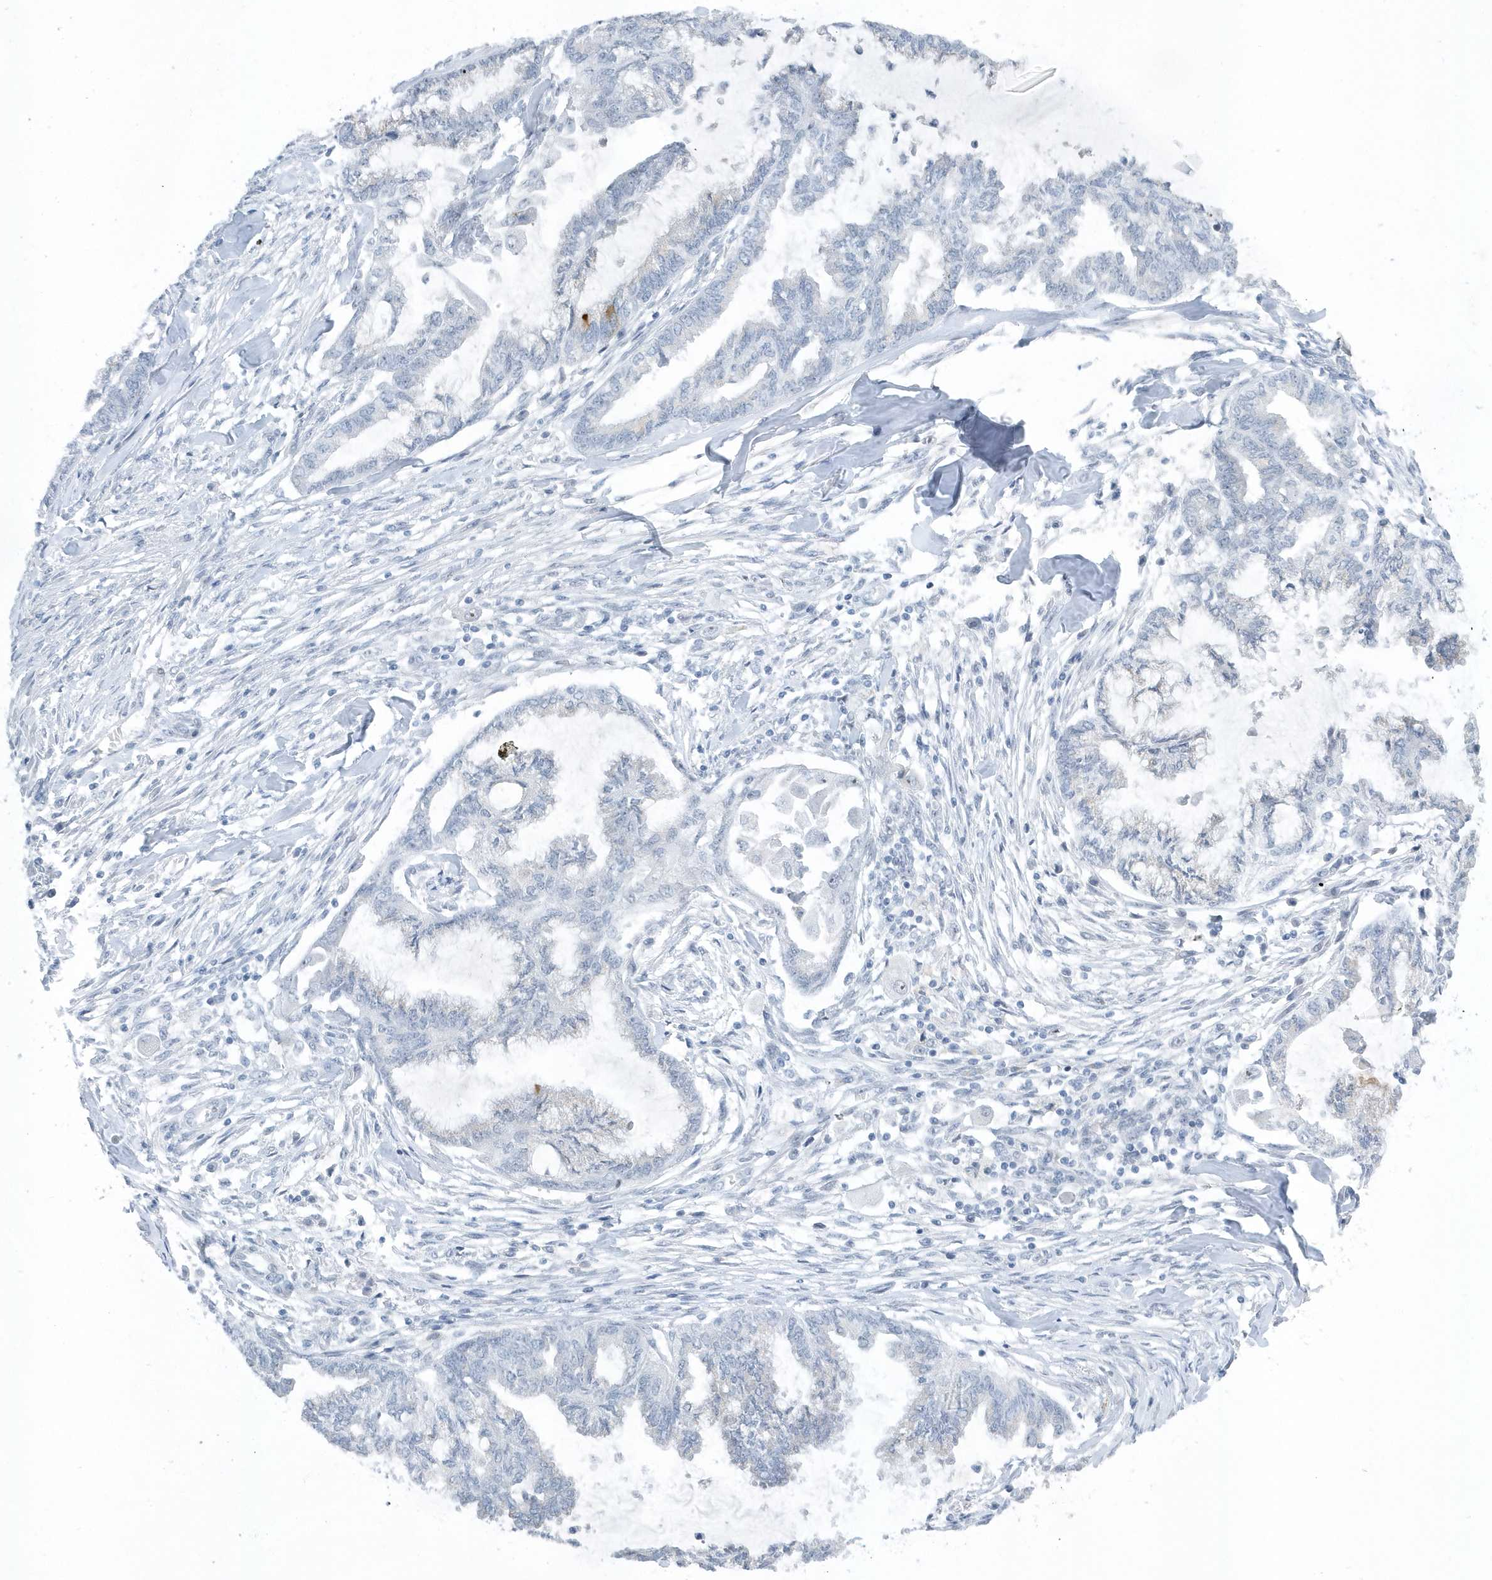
{"staining": {"intensity": "negative", "quantity": "none", "location": "none"}, "tissue": "endometrial cancer", "cell_type": "Tumor cells", "image_type": "cancer", "snomed": [{"axis": "morphology", "description": "Adenocarcinoma, NOS"}, {"axis": "topography", "description": "Endometrium"}], "caption": "Tumor cells show no significant positivity in adenocarcinoma (endometrial).", "gene": "RPF2", "patient": {"sex": "female", "age": 86}}